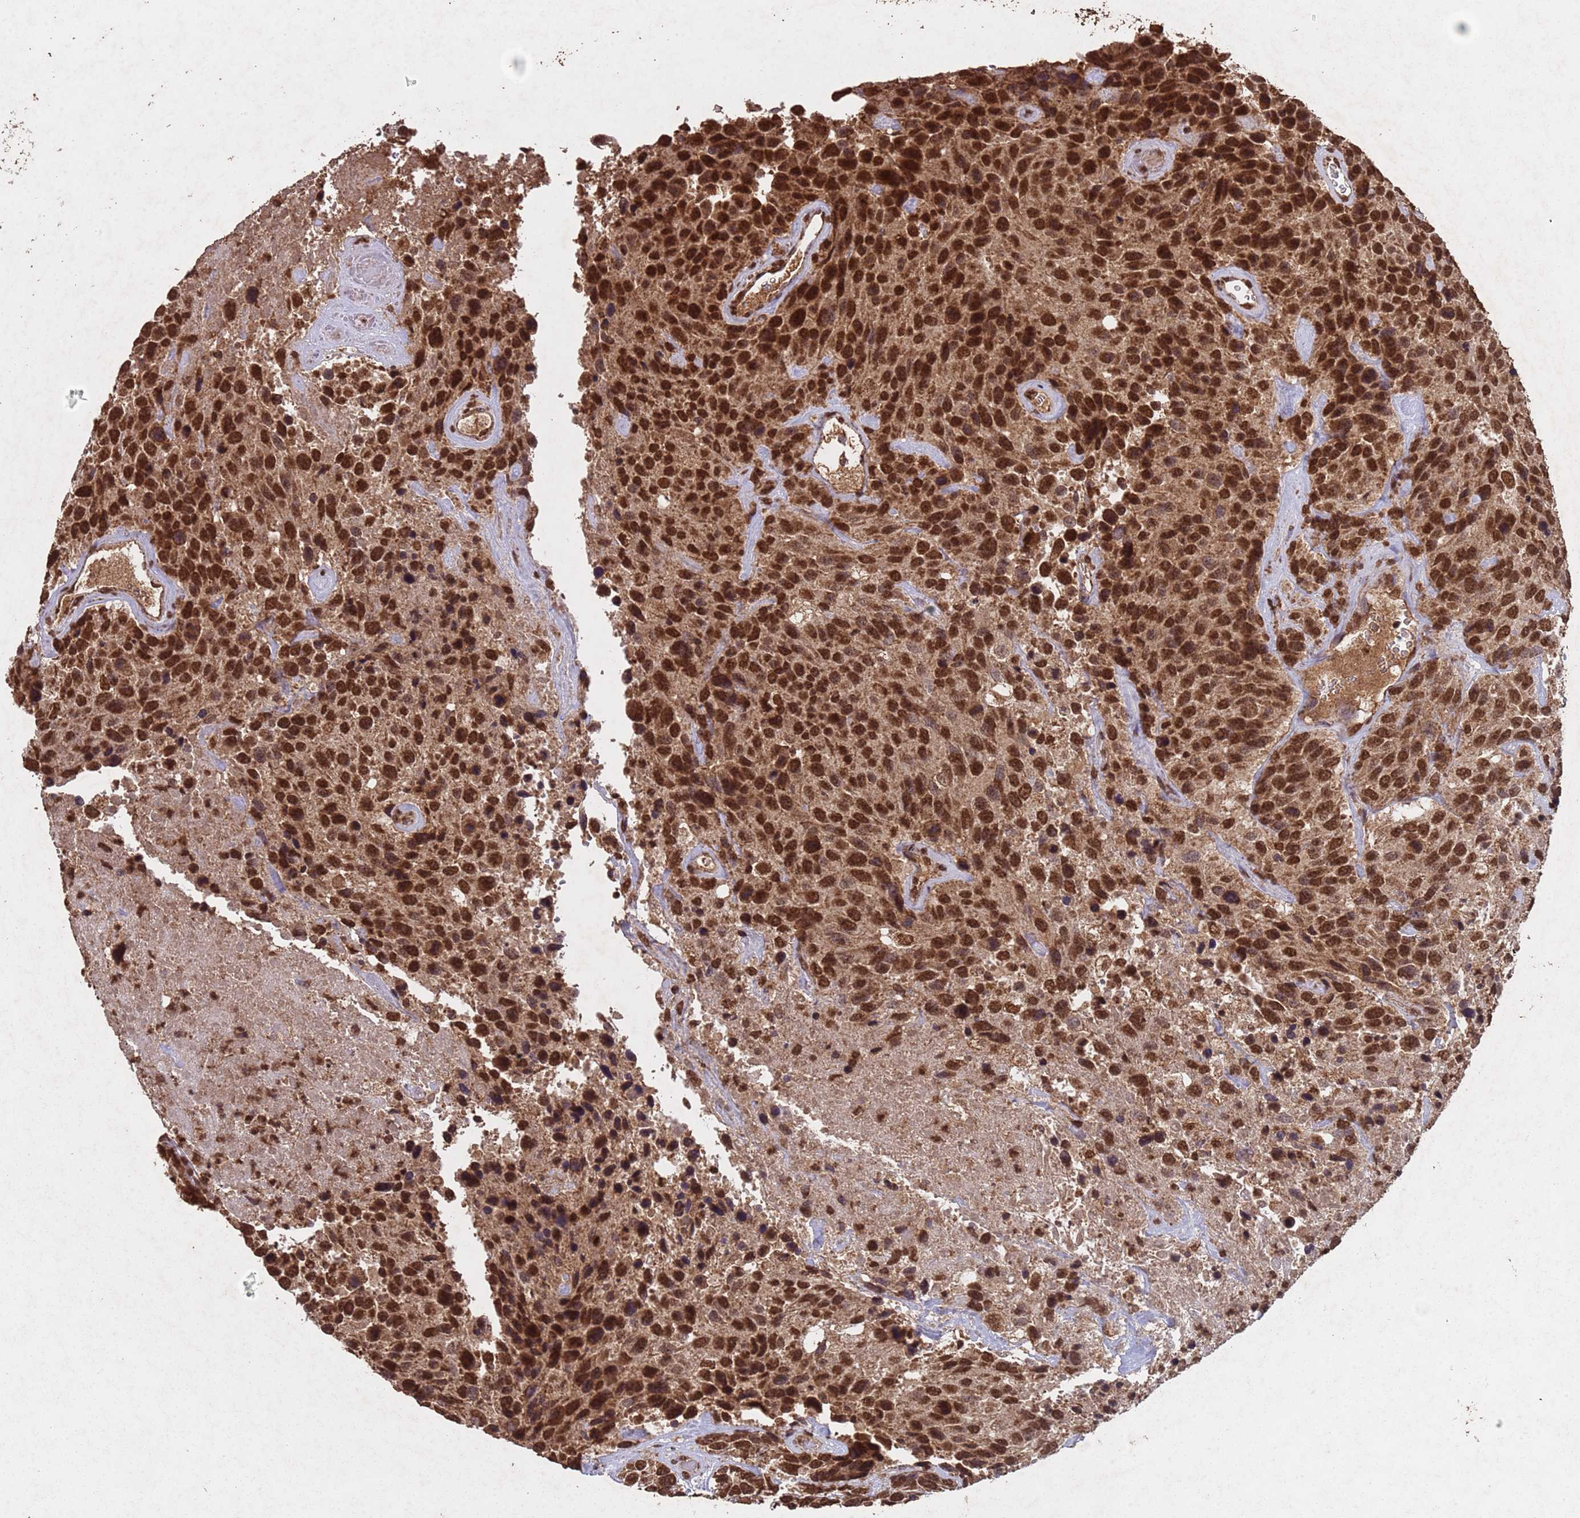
{"staining": {"intensity": "strong", "quantity": ">75%", "location": "cytoplasmic/membranous,nuclear"}, "tissue": "urothelial cancer", "cell_type": "Tumor cells", "image_type": "cancer", "snomed": [{"axis": "morphology", "description": "Urothelial carcinoma, High grade"}, {"axis": "topography", "description": "Urinary bladder"}], "caption": "Protein staining demonstrates strong cytoplasmic/membranous and nuclear staining in approximately >75% of tumor cells in urothelial carcinoma (high-grade).", "gene": "HDAC10", "patient": {"sex": "female", "age": 70}}